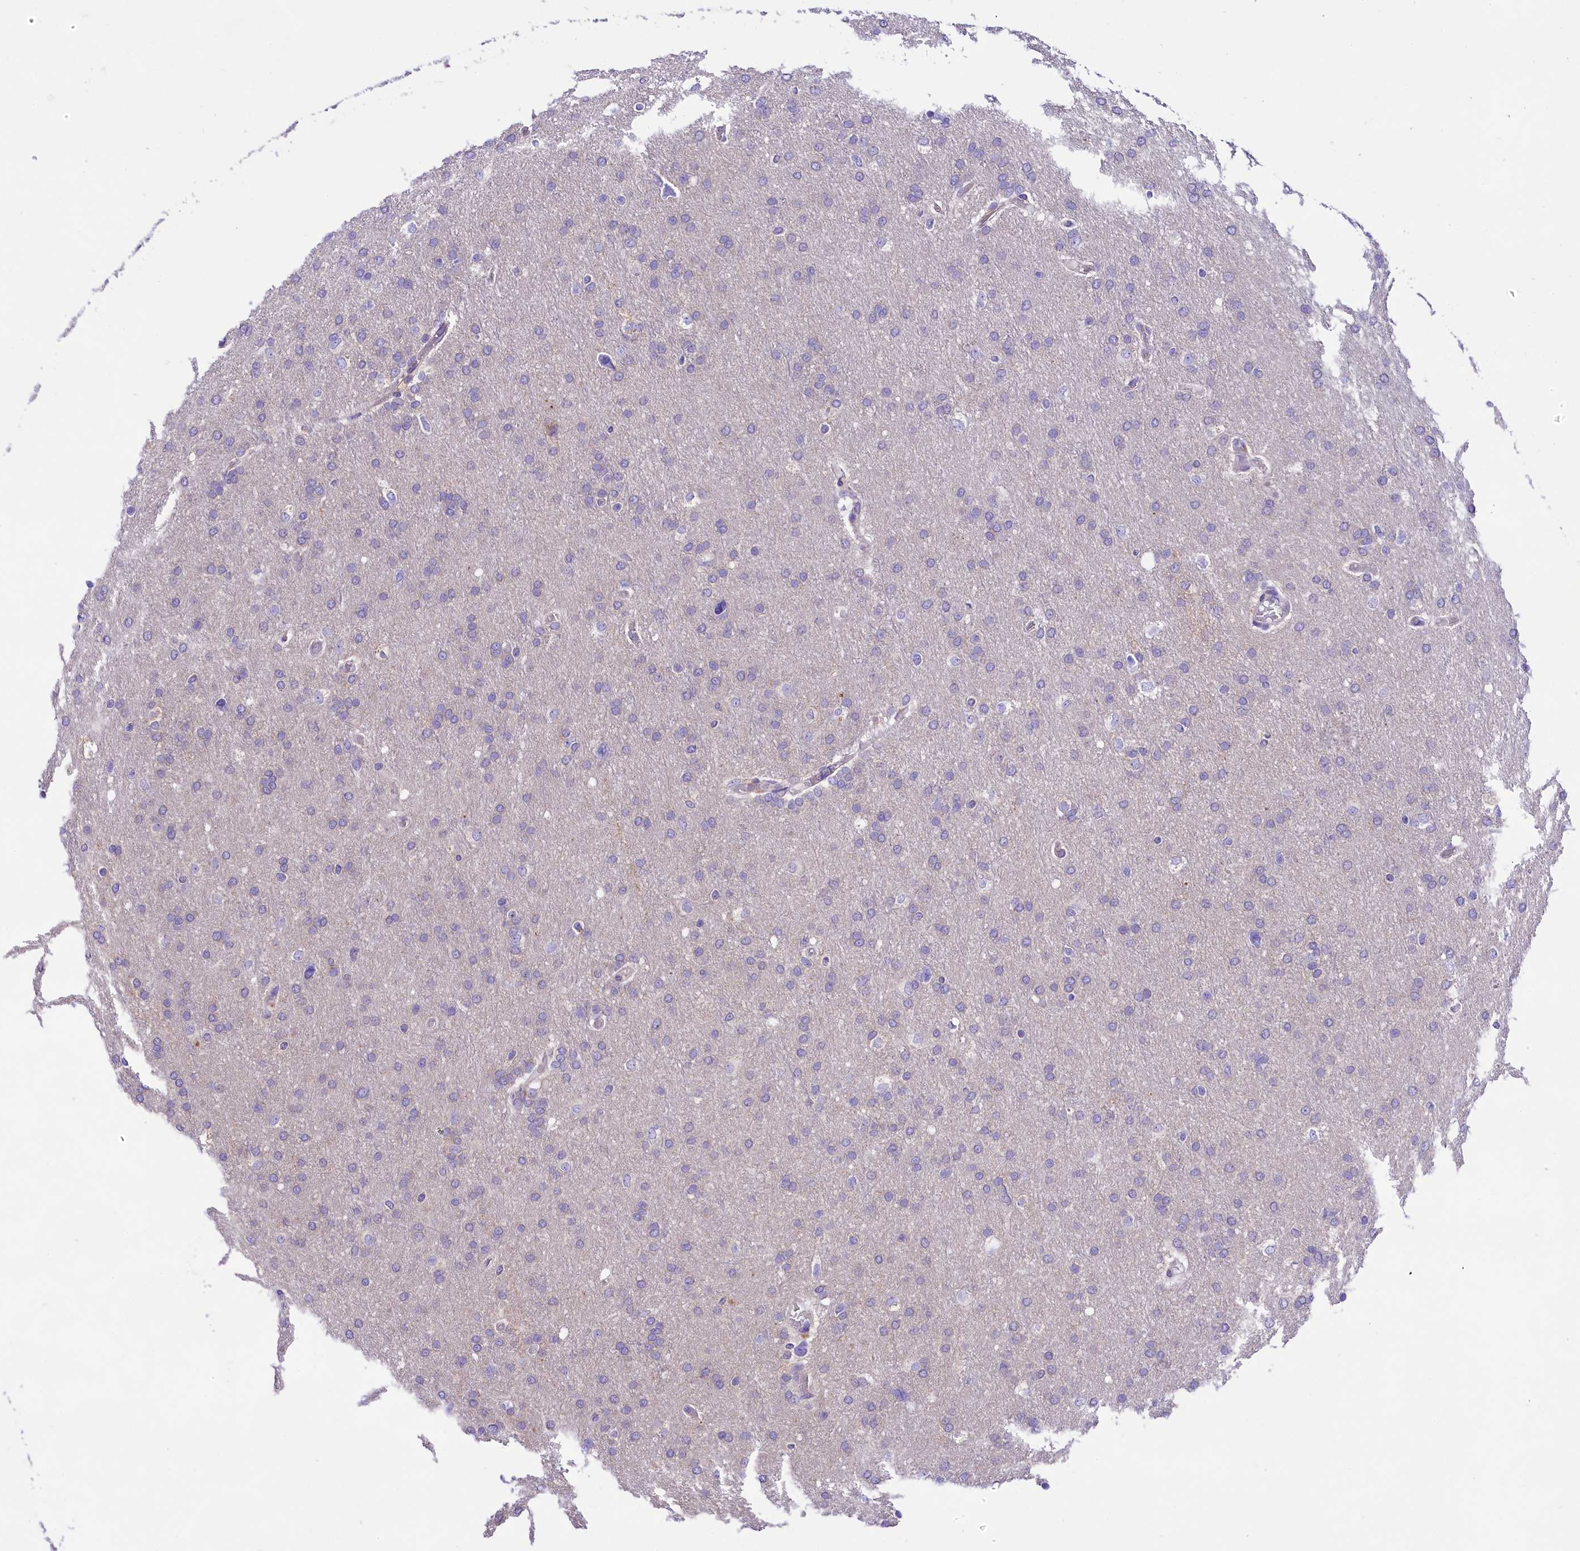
{"staining": {"intensity": "negative", "quantity": "none", "location": "none"}, "tissue": "glioma", "cell_type": "Tumor cells", "image_type": "cancer", "snomed": [{"axis": "morphology", "description": "Glioma, malignant, High grade"}, {"axis": "topography", "description": "Cerebral cortex"}], "caption": "Image shows no protein staining in tumor cells of malignant high-grade glioma tissue.", "gene": "PEMT", "patient": {"sex": "female", "age": 36}}